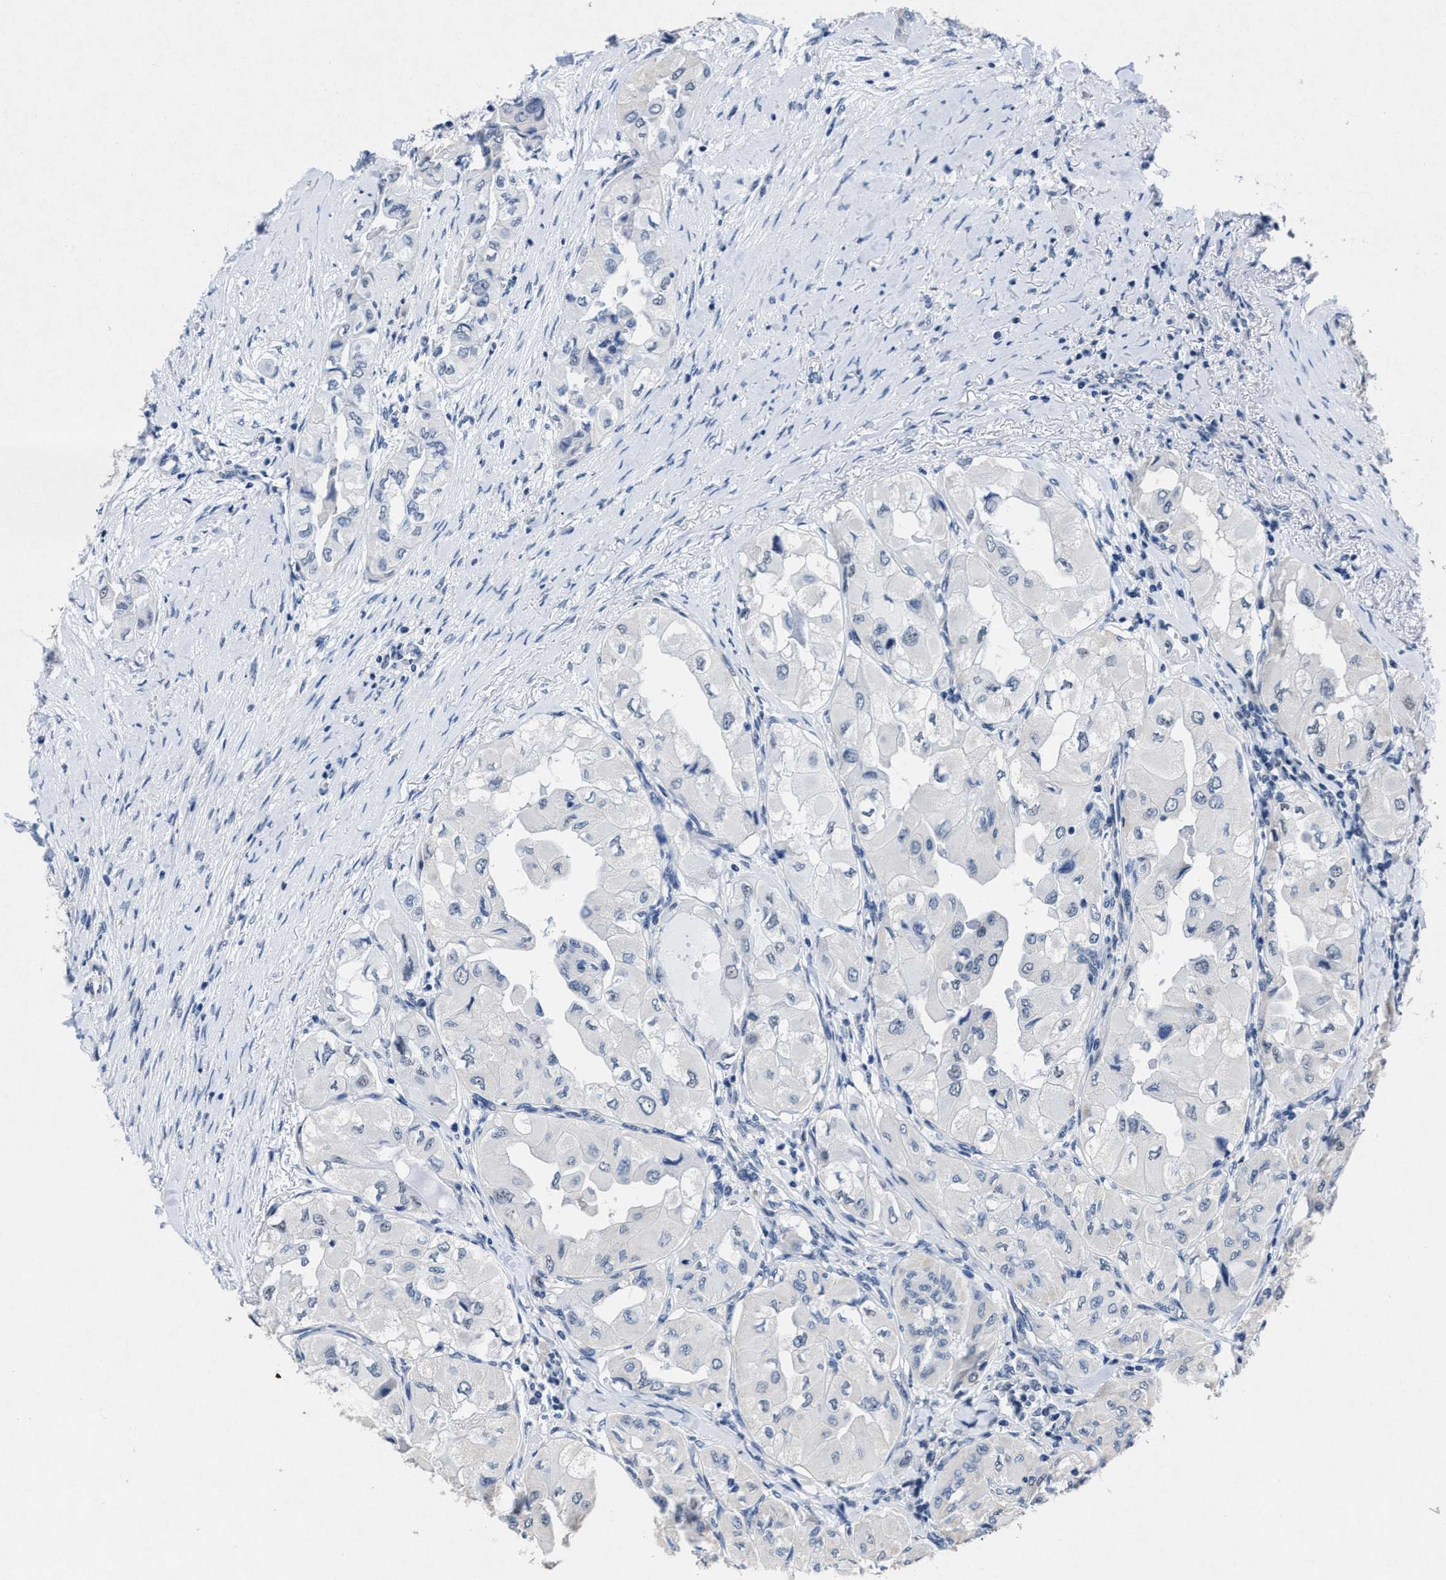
{"staining": {"intensity": "negative", "quantity": "none", "location": "none"}, "tissue": "thyroid cancer", "cell_type": "Tumor cells", "image_type": "cancer", "snomed": [{"axis": "morphology", "description": "Papillary adenocarcinoma, NOS"}, {"axis": "topography", "description": "Thyroid gland"}], "caption": "Tumor cells show no significant staining in thyroid cancer.", "gene": "ID3", "patient": {"sex": "female", "age": 59}}